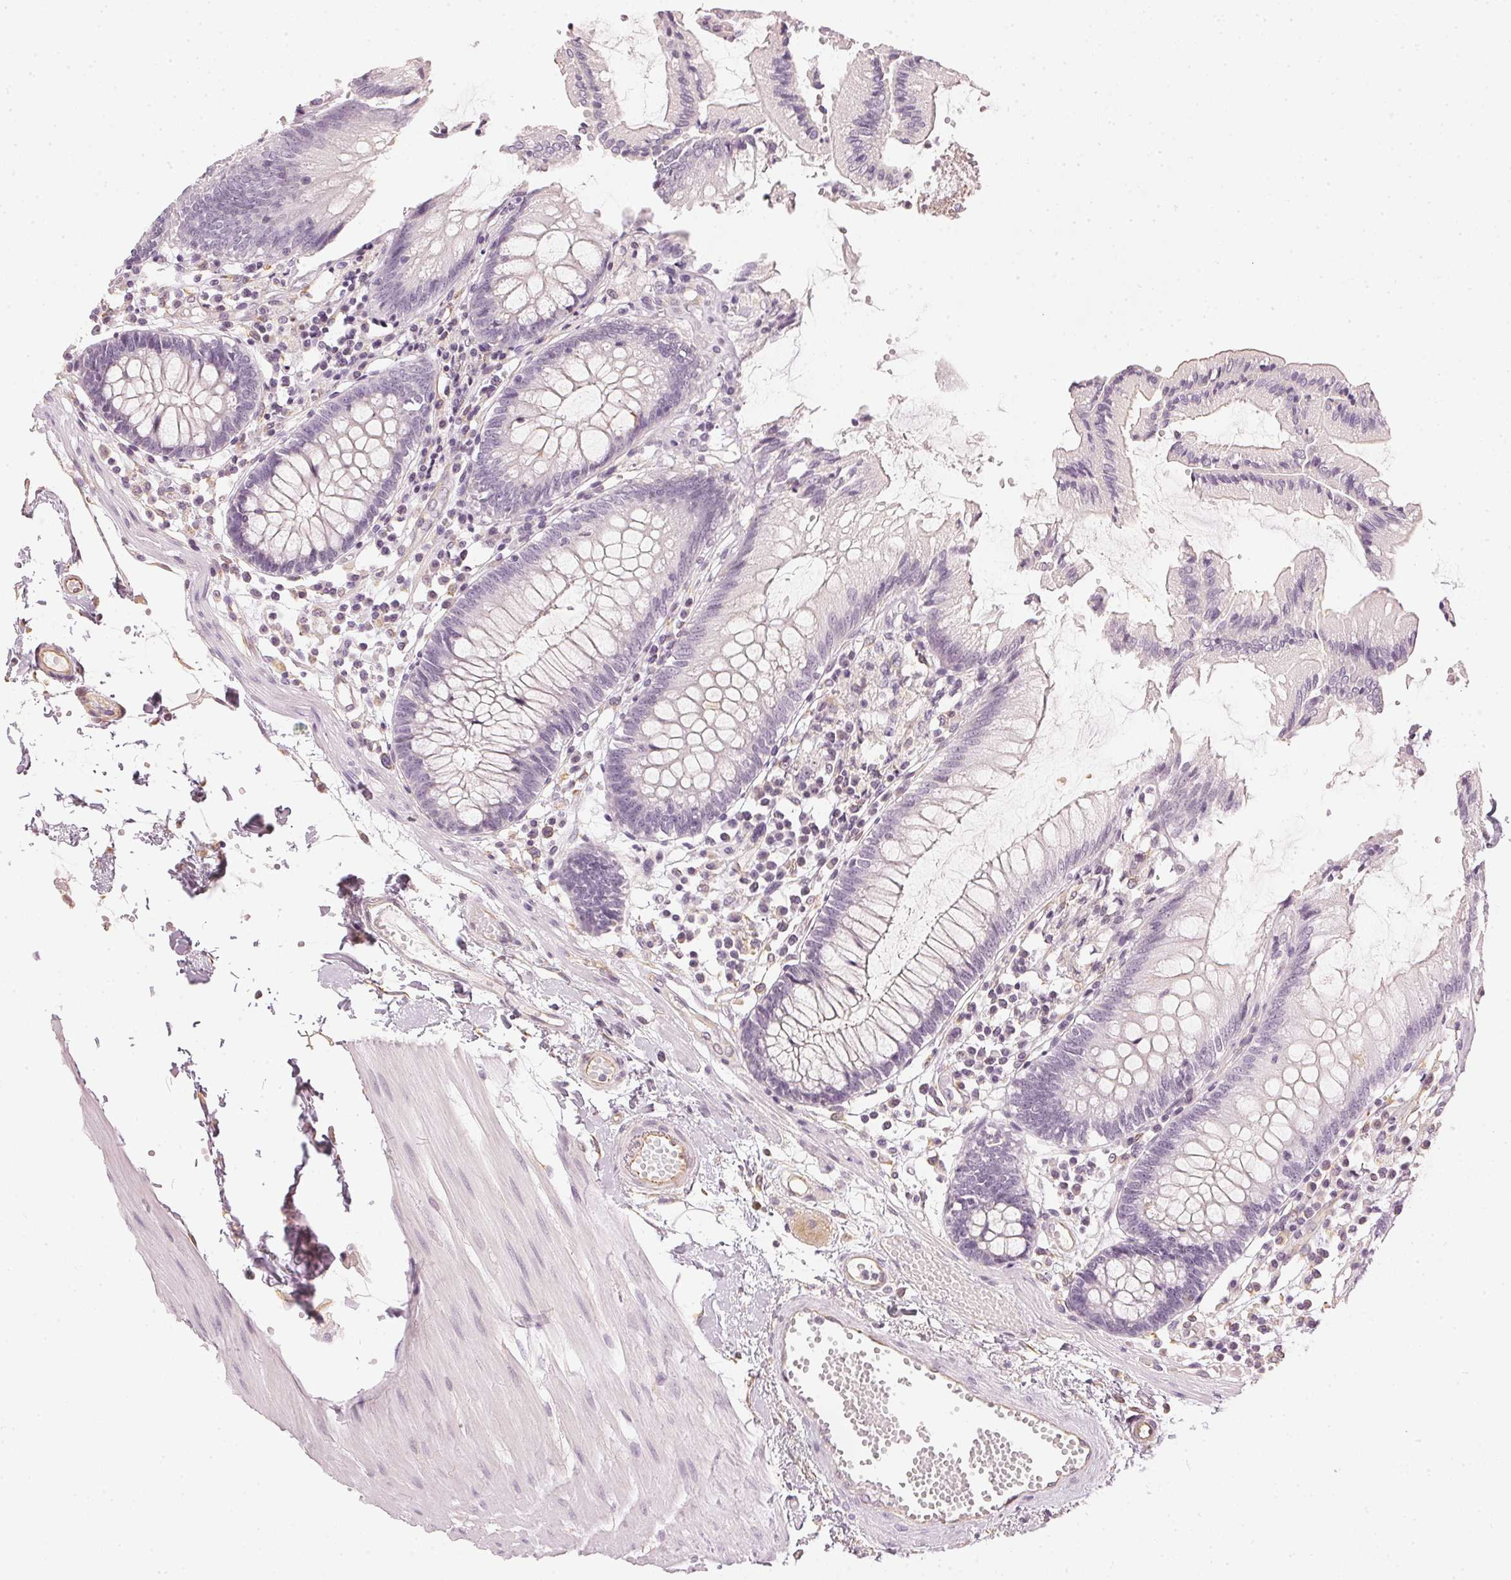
{"staining": {"intensity": "weak", "quantity": ">75%", "location": "cytoplasmic/membranous"}, "tissue": "colon", "cell_type": "Endothelial cells", "image_type": "normal", "snomed": [{"axis": "morphology", "description": "Normal tissue, NOS"}, {"axis": "morphology", "description": "Adenocarcinoma, NOS"}, {"axis": "topography", "description": "Colon"}], "caption": "A high-resolution histopathology image shows immunohistochemistry staining of normal colon, which shows weak cytoplasmic/membranous staining in approximately >75% of endothelial cells.", "gene": "APLP1", "patient": {"sex": "male", "age": 83}}